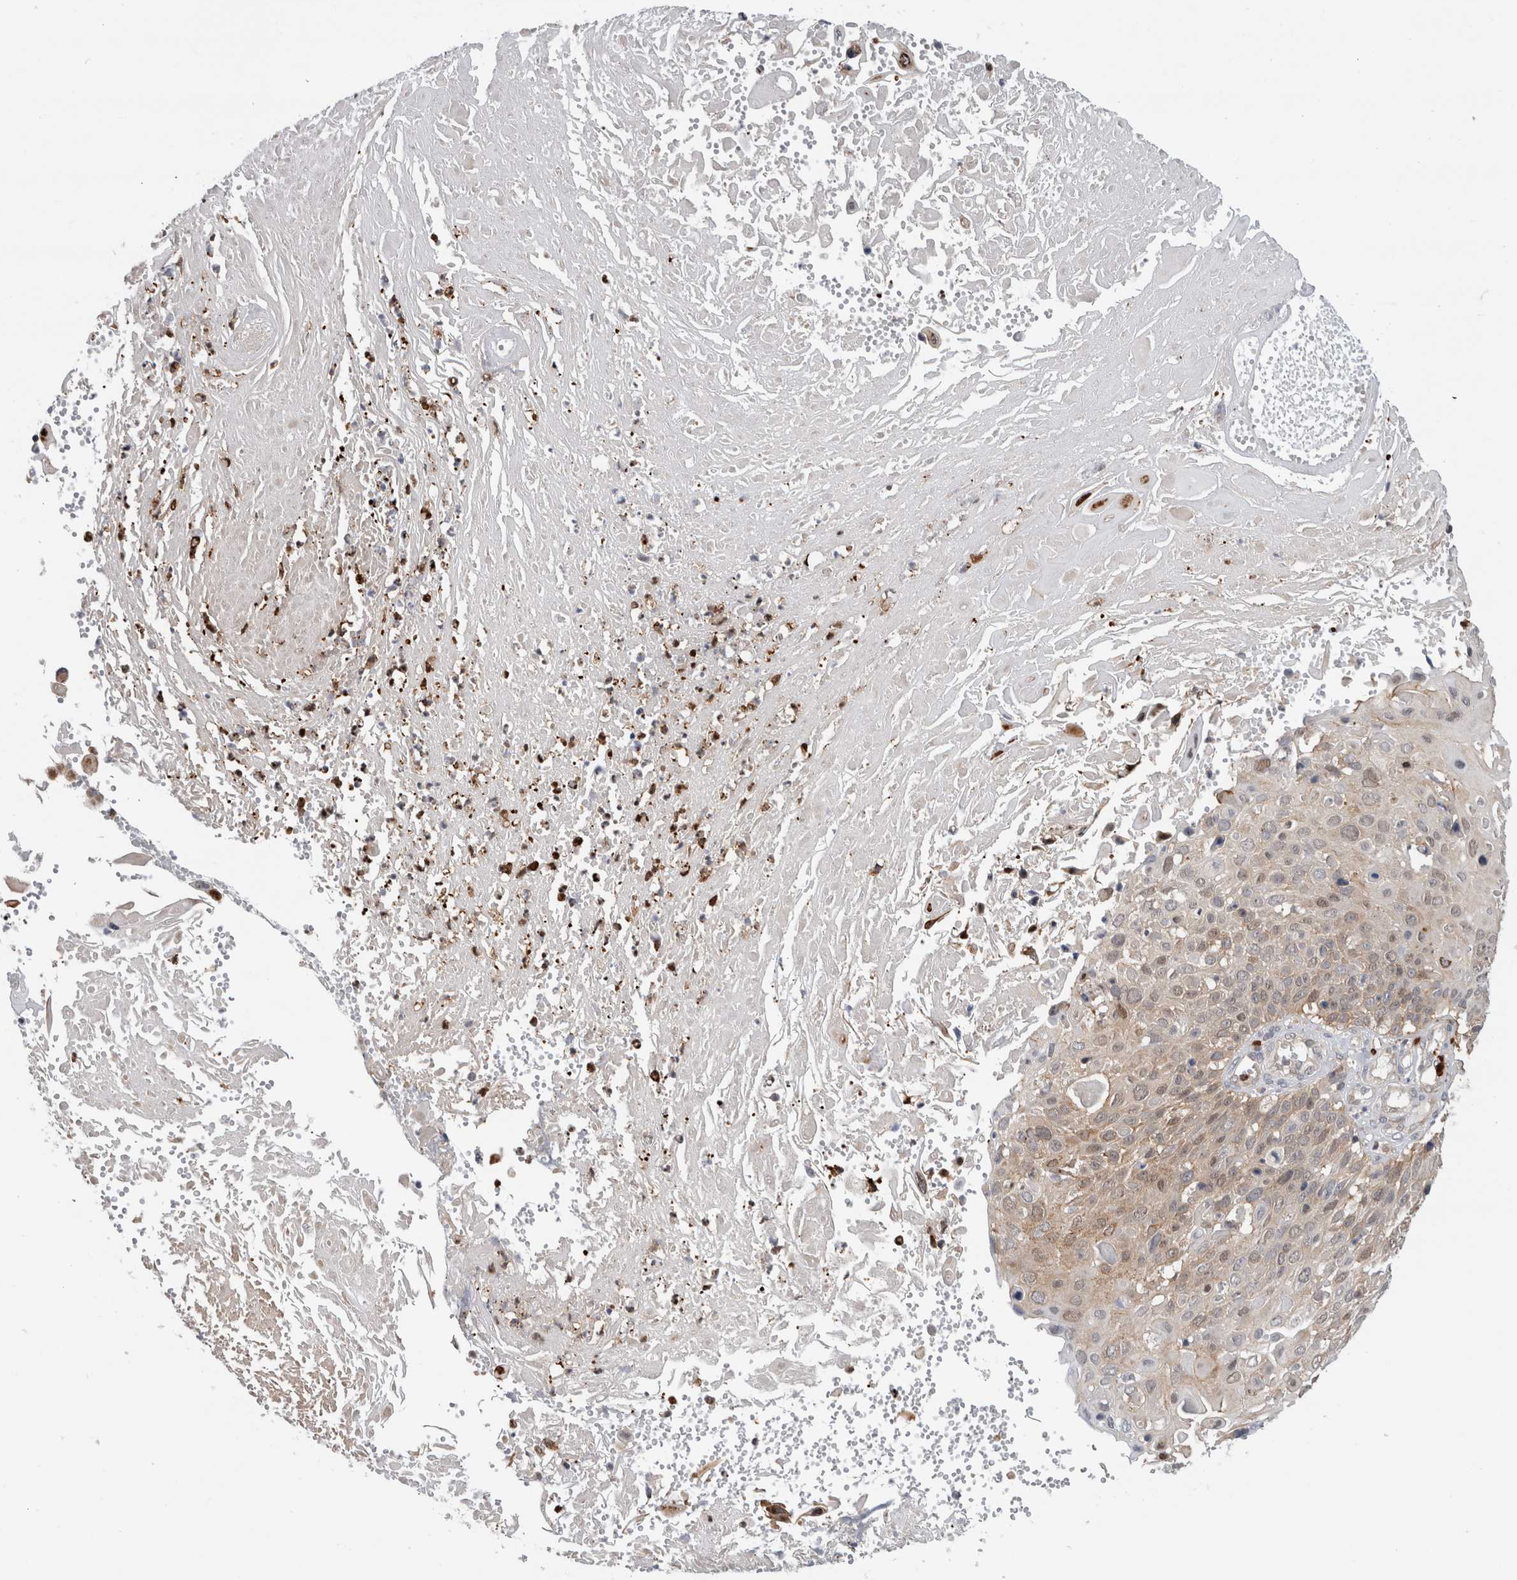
{"staining": {"intensity": "weak", "quantity": "<25%", "location": "cytoplasmic/membranous"}, "tissue": "cervical cancer", "cell_type": "Tumor cells", "image_type": "cancer", "snomed": [{"axis": "morphology", "description": "Squamous cell carcinoma, NOS"}, {"axis": "topography", "description": "Cervix"}], "caption": "IHC of squamous cell carcinoma (cervical) demonstrates no staining in tumor cells.", "gene": "PDCD2", "patient": {"sex": "female", "age": 74}}